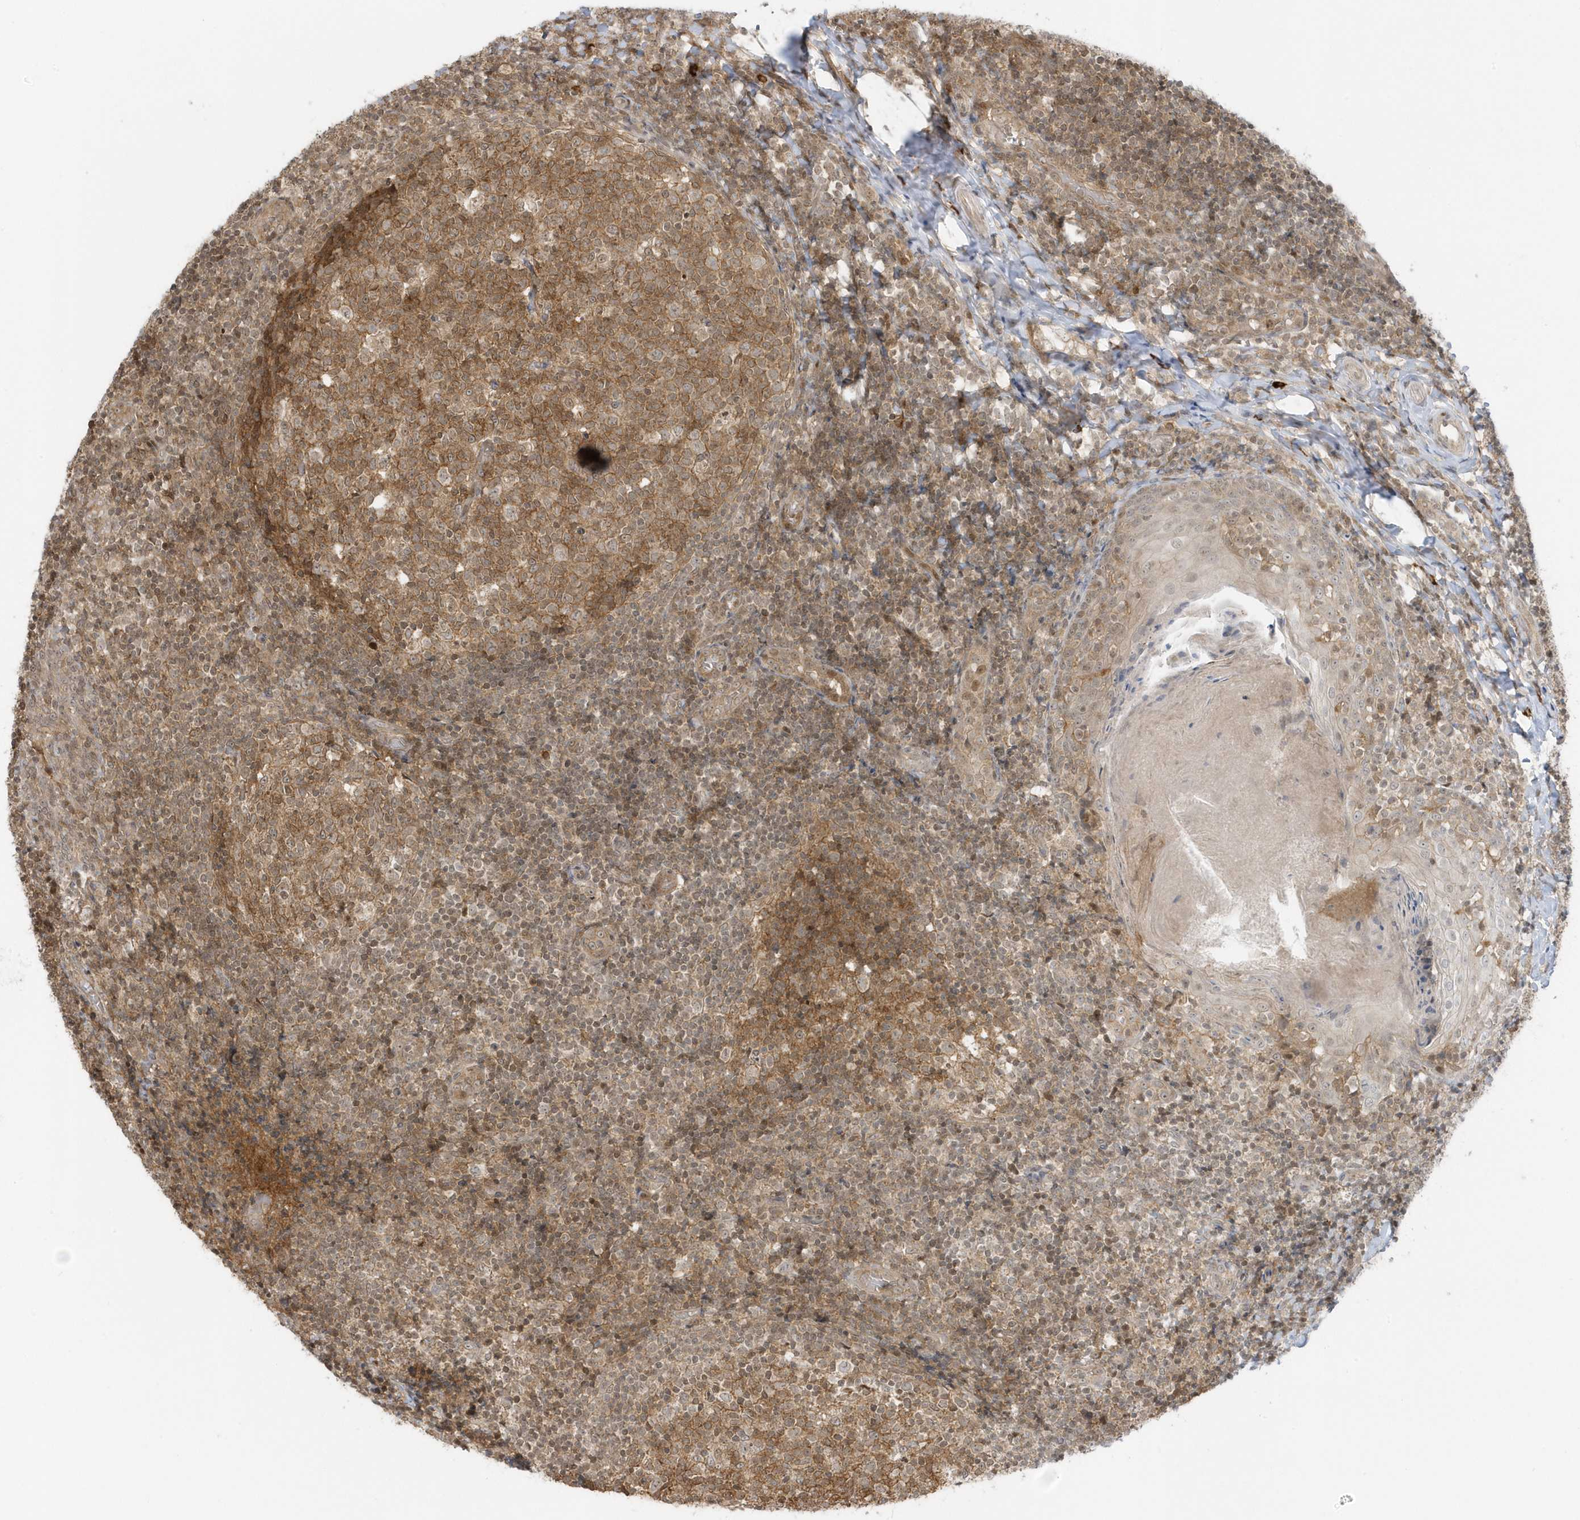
{"staining": {"intensity": "moderate", "quantity": ">75%", "location": "cytoplasmic/membranous,nuclear"}, "tissue": "tonsil", "cell_type": "Germinal center cells", "image_type": "normal", "snomed": [{"axis": "morphology", "description": "Normal tissue, NOS"}, {"axis": "topography", "description": "Tonsil"}], "caption": "Normal tonsil was stained to show a protein in brown. There is medium levels of moderate cytoplasmic/membranous,nuclear staining in about >75% of germinal center cells.", "gene": "PPP1R7", "patient": {"sex": "female", "age": 19}}